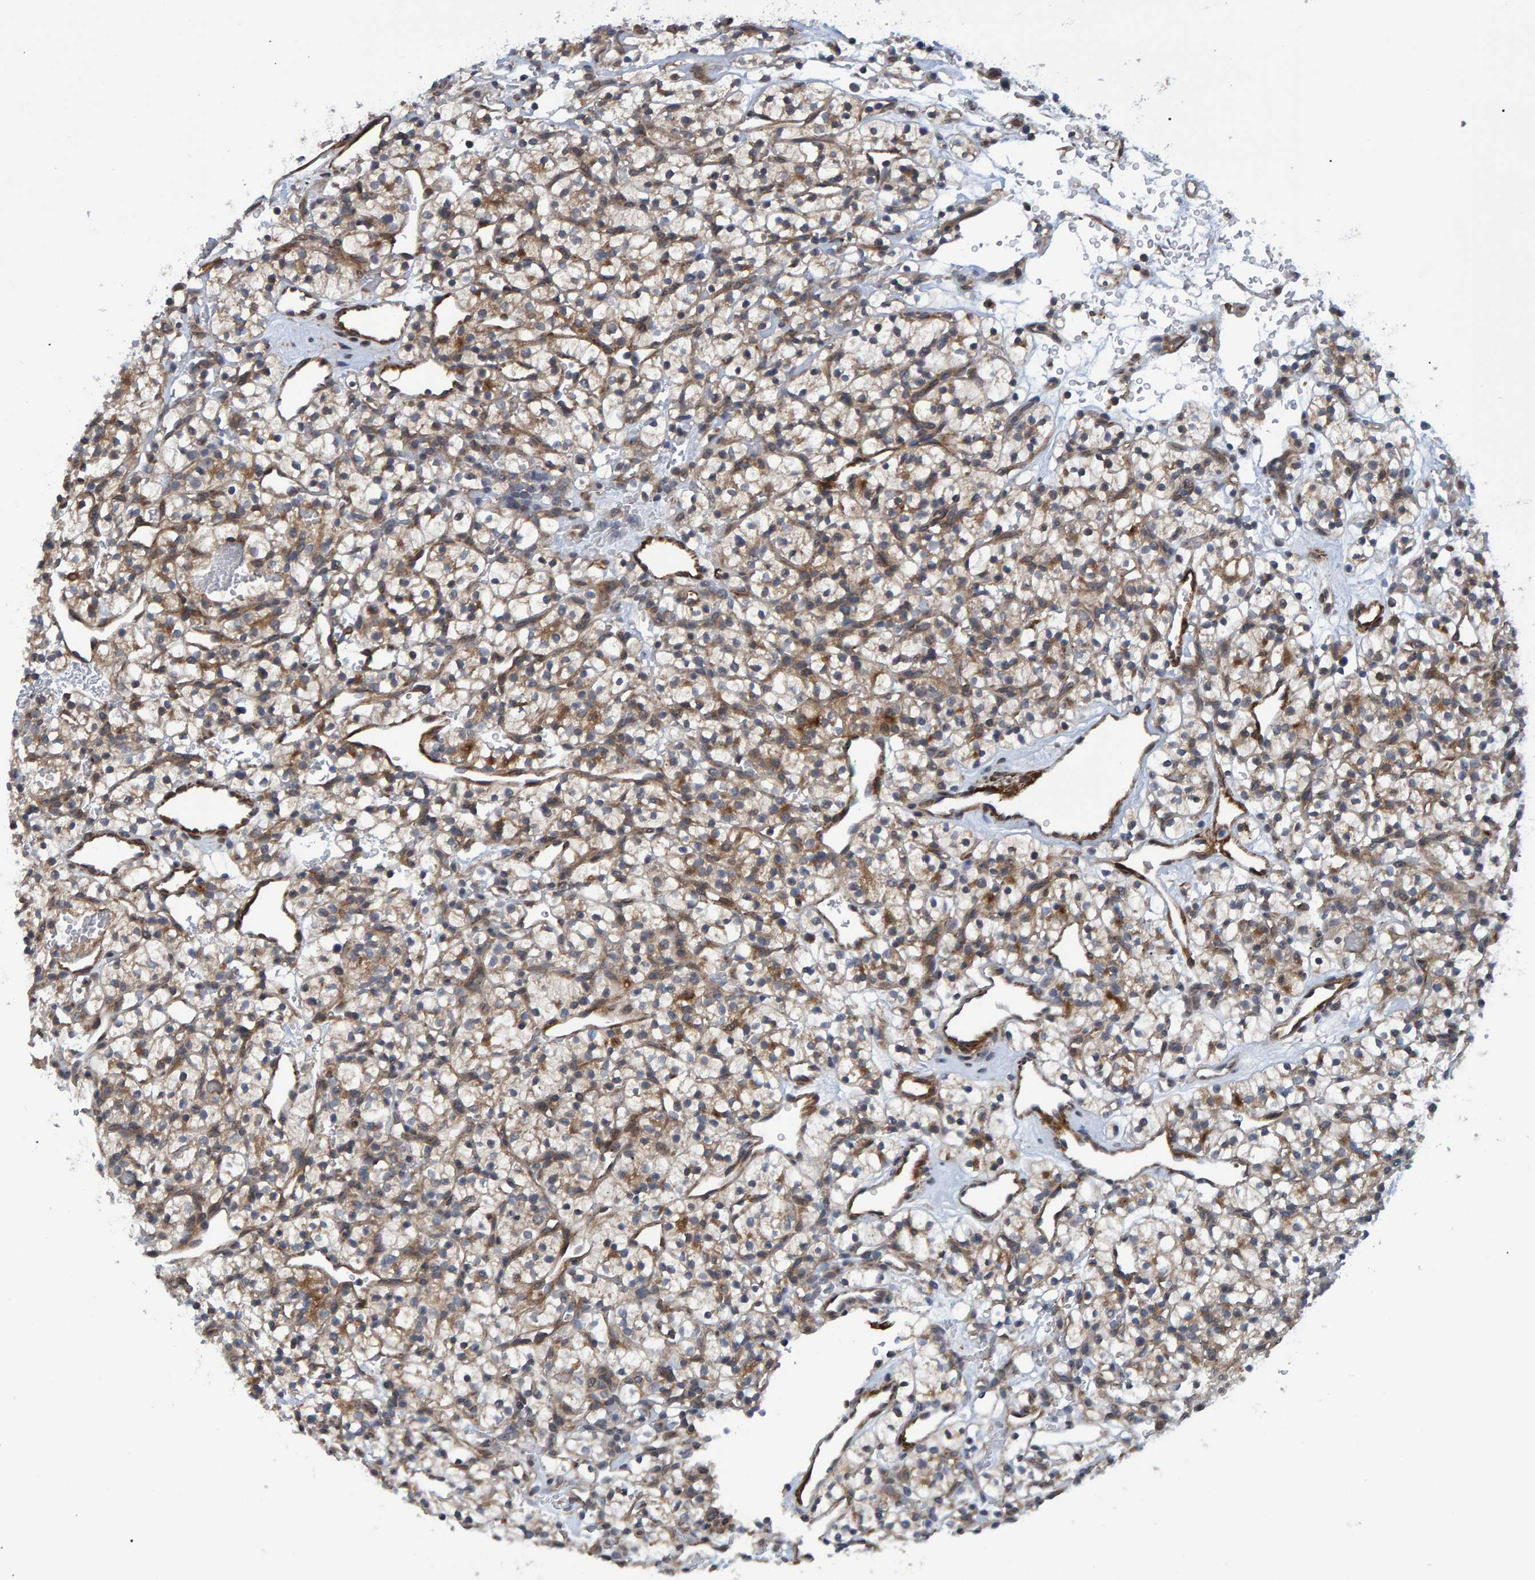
{"staining": {"intensity": "moderate", "quantity": ">75%", "location": "cytoplasmic/membranous"}, "tissue": "renal cancer", "cell_type": "Tumor cells", "image_type": "cancer", "snomed": [{"axis": "morphology", "description": "Adenocarcinoma, NOS"}, {"axis": "topography", "description": "Kidney"}], "caption": "A high-resolution histopathology image shows immunohistochemistry staining of renal adenocarcinoma, which reveals moderate cytoplasmic/membranous positivity in approximately >75% of tumor cells.", "gene": "ATP6V1H", "patient": {"sex": "female", "age": 57}}